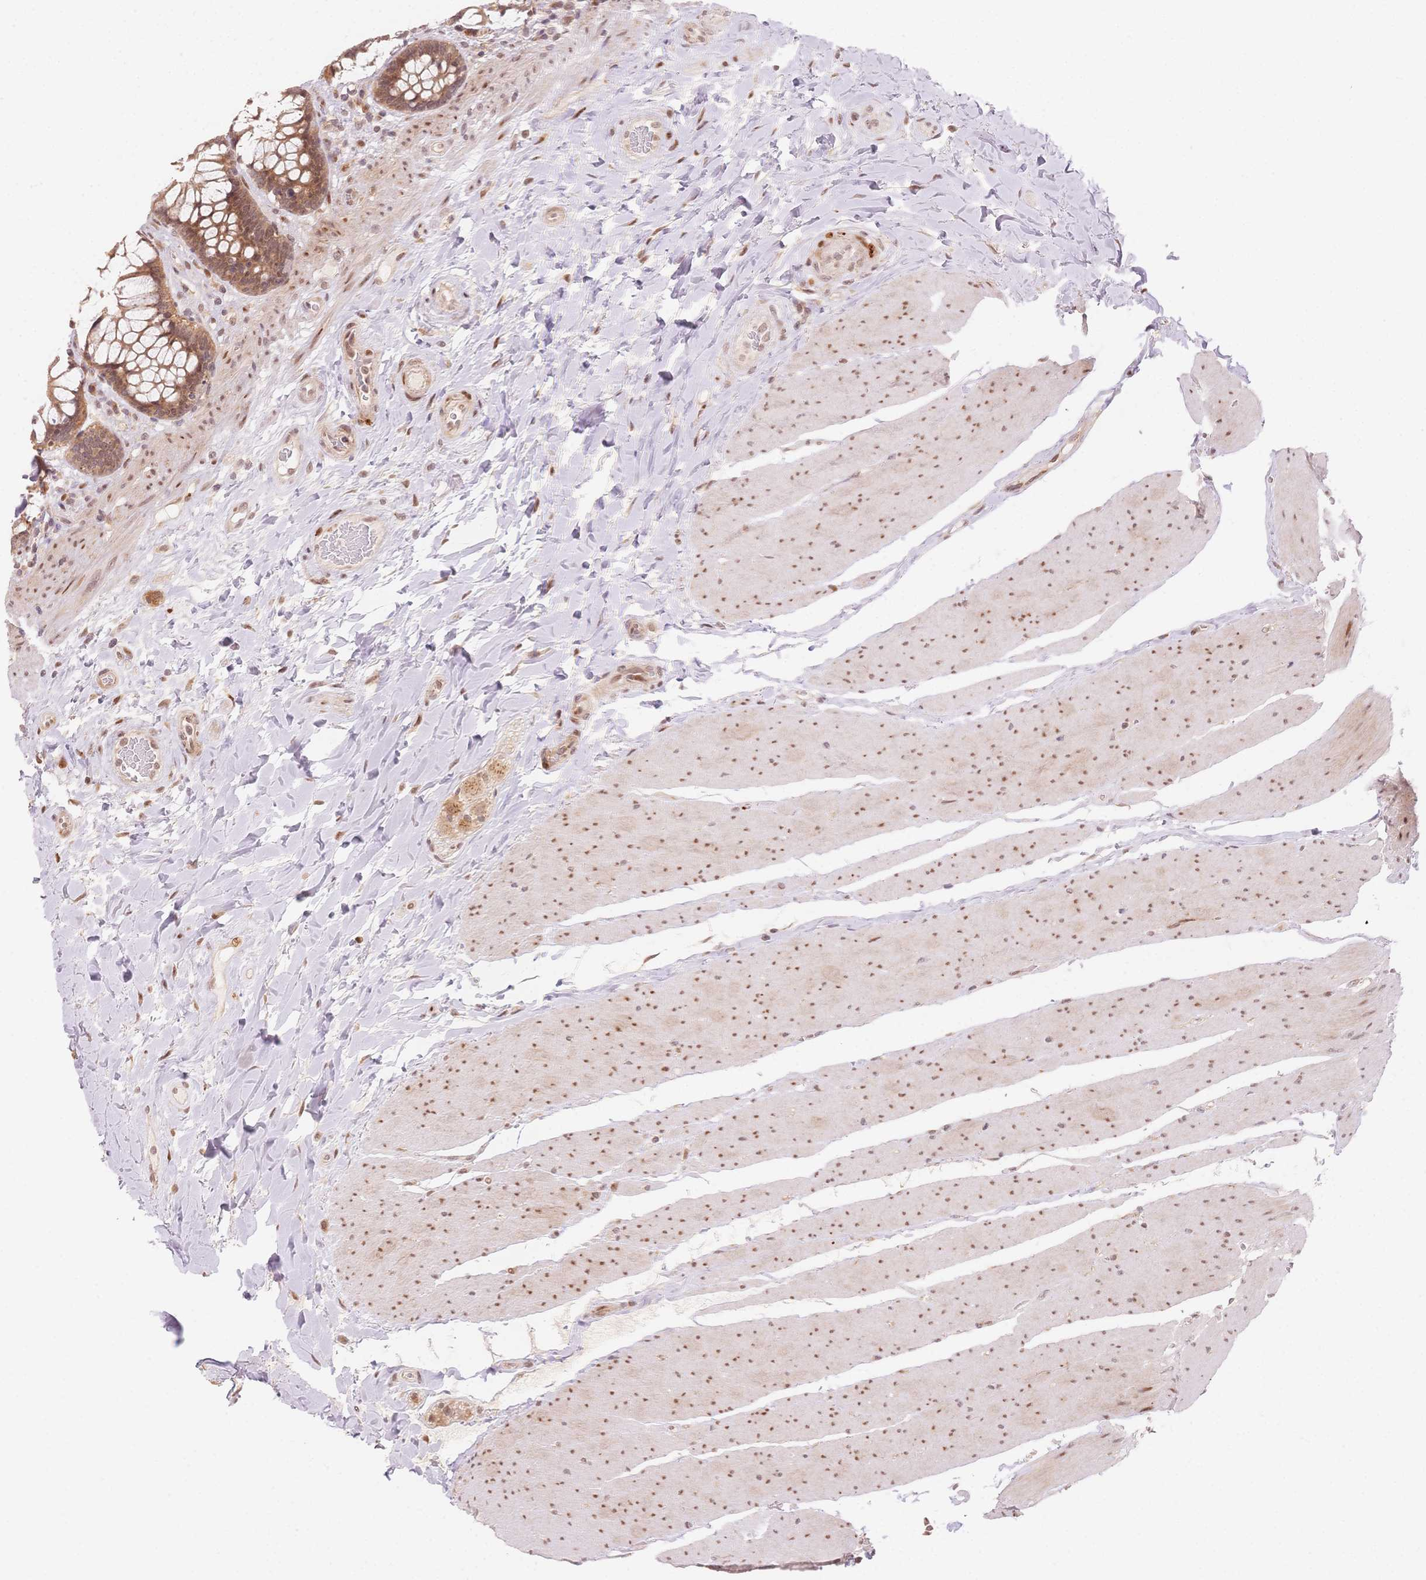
{"staining": {"intensity": "moderate", "quantity": ">75%", "location": "cytoplasmic/membranous,nuclear"}, "tissue": "rectum", "cell_type": "Glandular cells", "image_type": "normal", "snomed": [{"axis": "morphology", "description": "Normal tissue, NOS"}, {"axis": "topography", "description": "Rectum"}], "caption": "A brown stain labels moderate cytoplasmic/membranous,nuclear staining of a protein in glandular cells of unremarkable human rectum.", "gene": "STK39", "patient": {"sex": "female", "age": 58}}